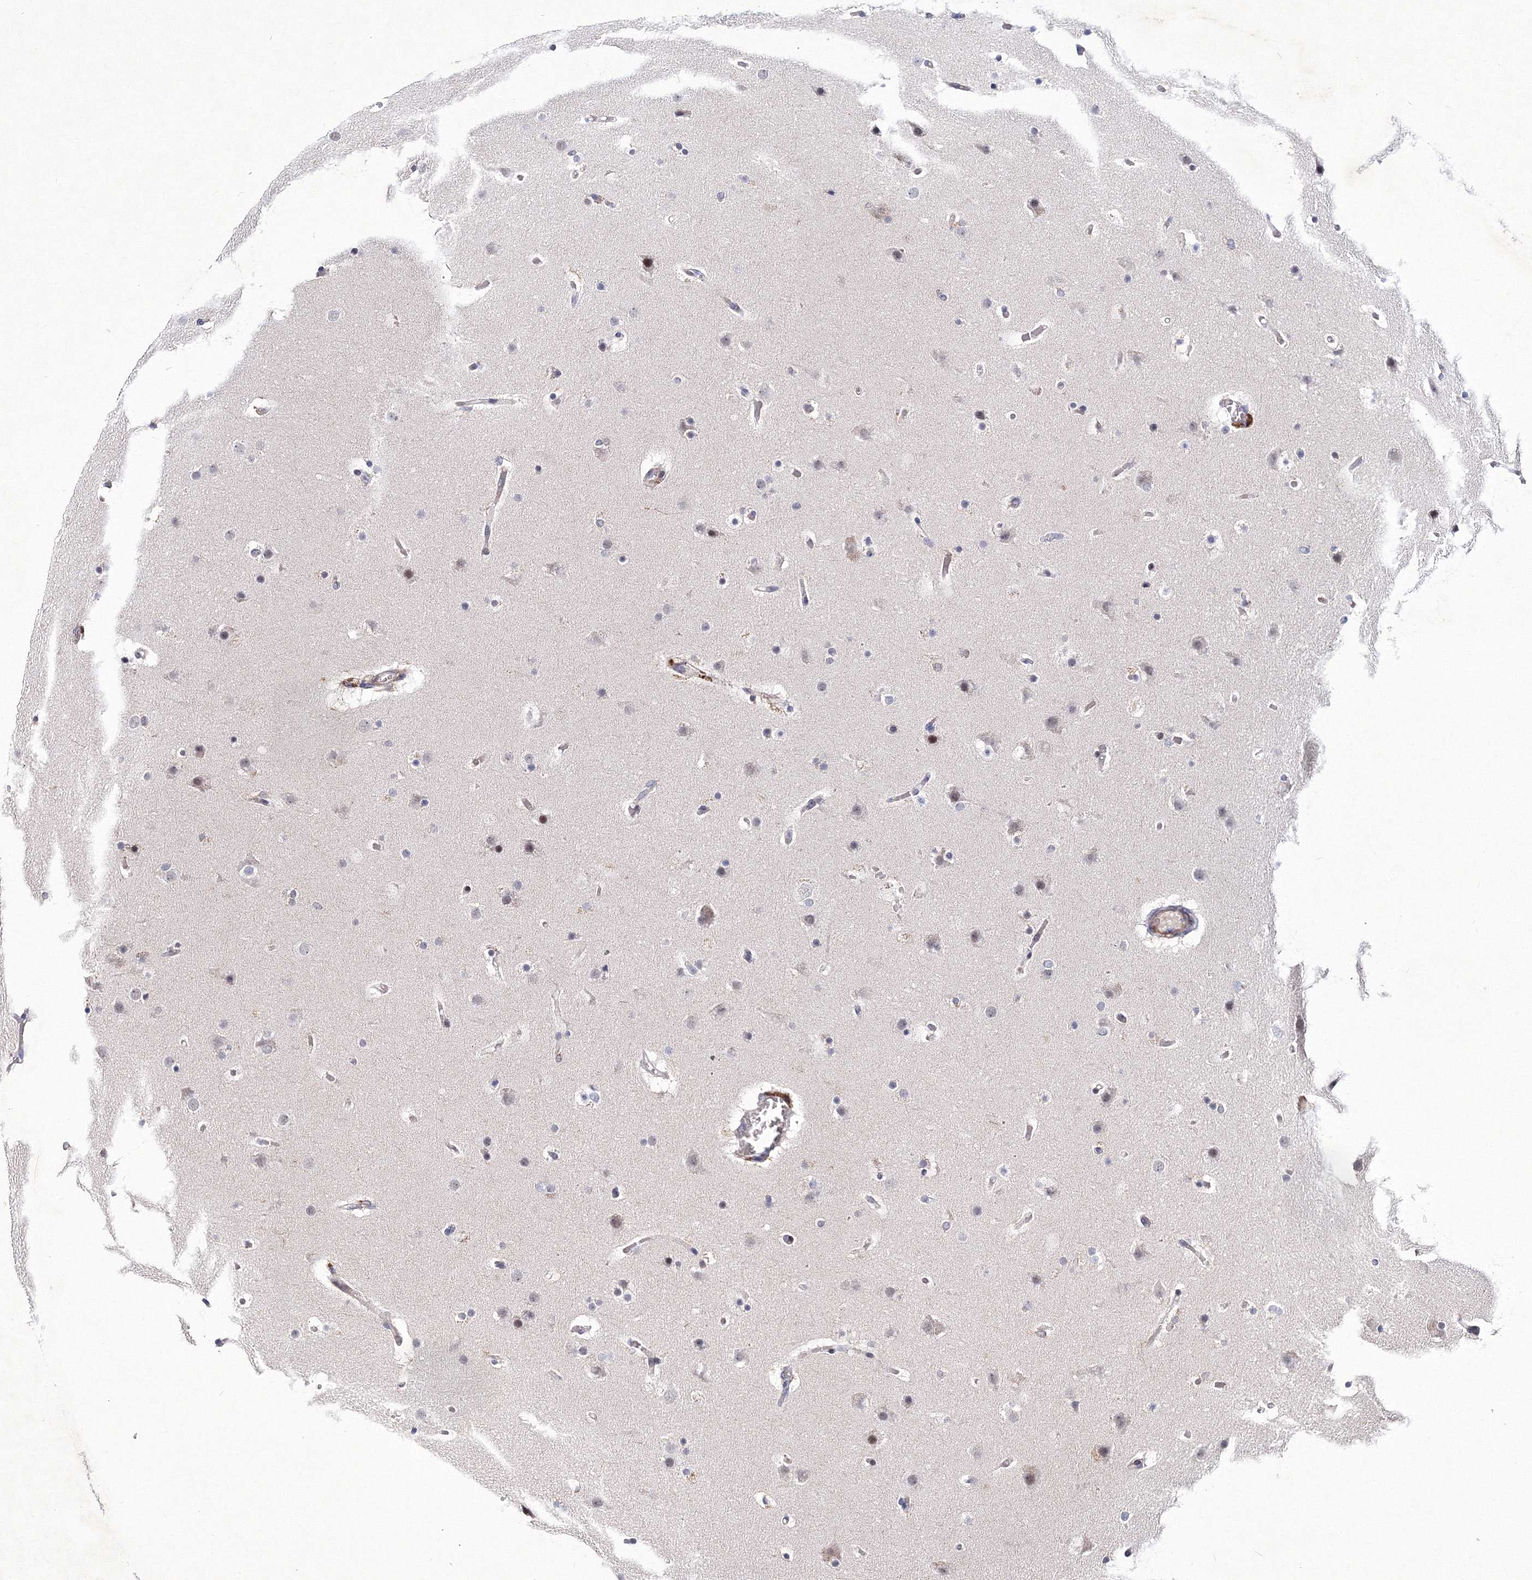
{"staining": {"intensity": "negative", "quantity": "none", "location": "none"}, "tissue": "glioma", "cell_type": "Tumor cells", "image_type": "cancer", "snomed": [{"axis": "morphology", "description": "Glioma, malignant, High grade"}, {"axis": "topography", "description": "Cerebral cortex"}], "caption": "A histopathology image of human glioma is negative for staining in tumor cells.", "gene": "C11orf52", "patient": {"sex": "female", "age": 36}}